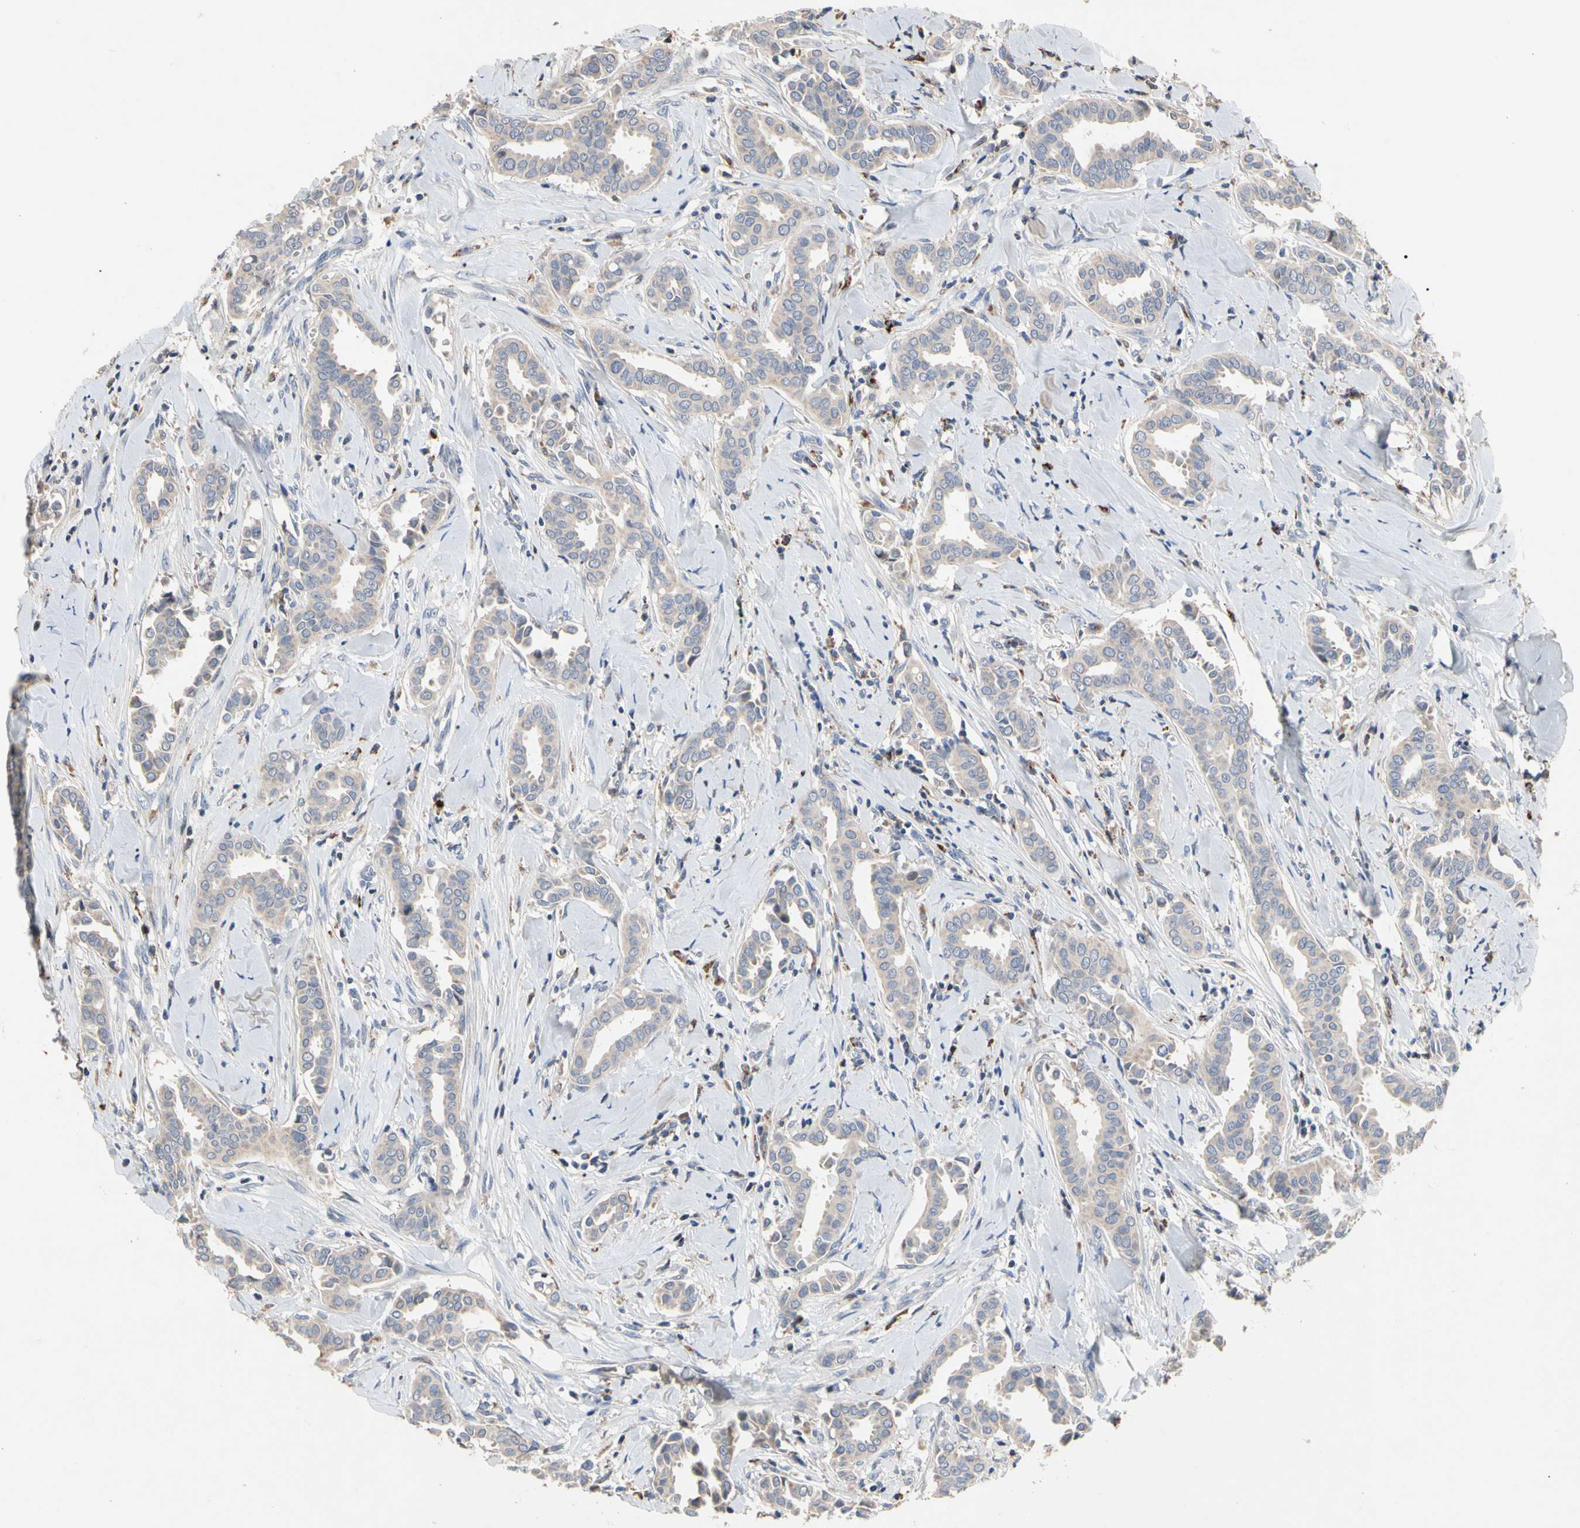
{"staining": {"intensity": "weak", "quantity": "<25%", "location": "cytoplasmic/membranous"}, "tissue": "head and neck cancer", "cell_type": "Tumor cells", "image_type": "cancer", "snomed": [{"axis": "morphology", "description": "Adenocarcinoma, NOS"}, {"axis": "topography", "description": "Salivary gland"}, {"axis": "topography", "description": "Head-Neck"}], "caption": "High power microscopy photomicrograph of an immunohistochemistry photomicrograph of head and neck cancer, revealing no significant expression in tumor cells.", "gene": "ADA2", "patient": {"sex": "female", "age": 59}}